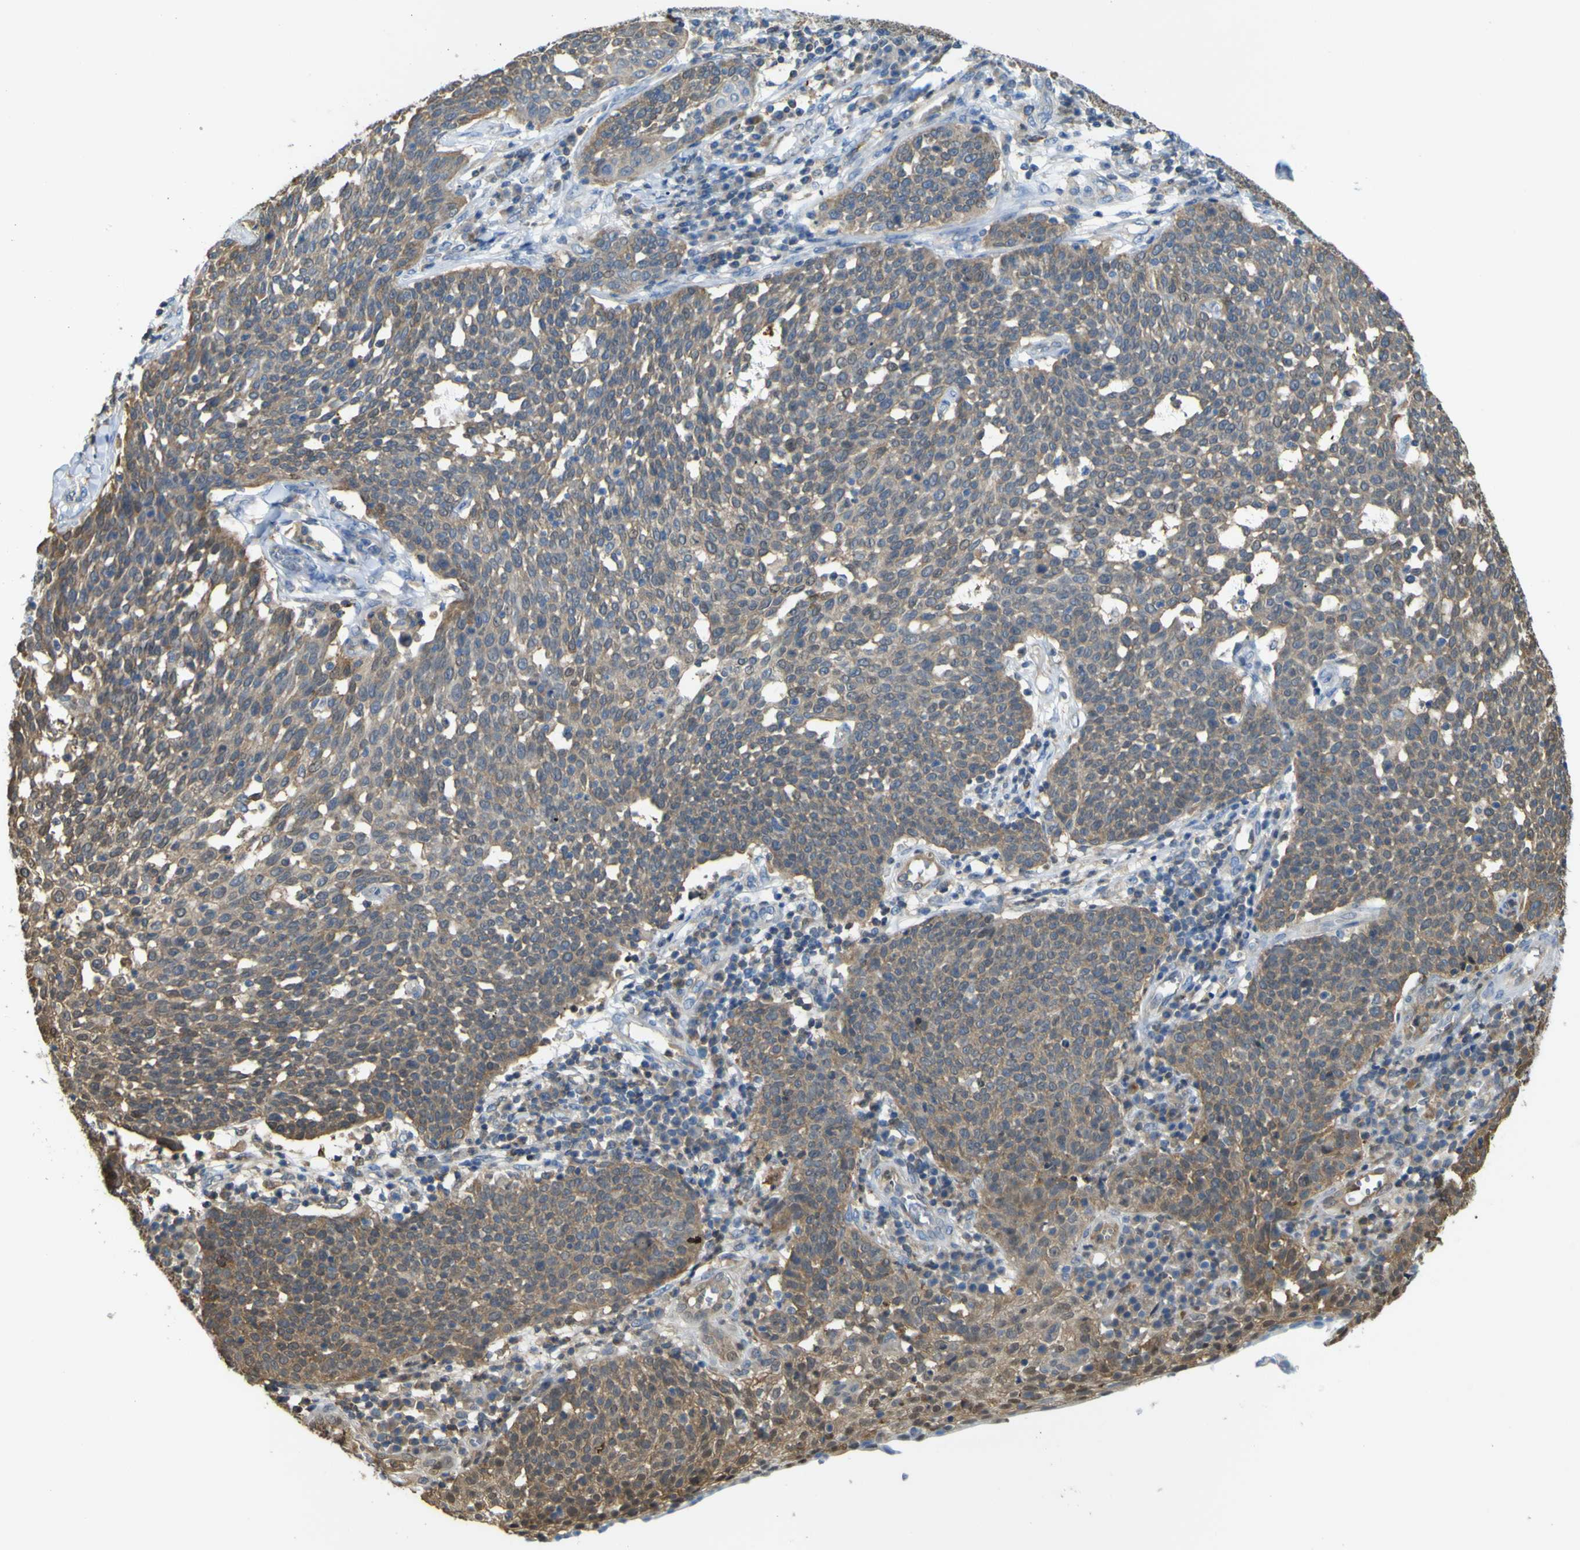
{"staining": {"intensity": "moderate", "quantity": "25%-75%", "location": "cytoplasmic/membranous"}, "tissue": "cervical cancer", "cell_type": "Tumor cells", "image_type": "cancer", "snomed": [{"axis": "morphology", "description": "Squamous cell carcinoma, NOS"}, {"axis": "topography", "description": "Cervix"}], "caption": "Immunohistochemistry (DAB (3,3'-diaminobenzidine)) staining of squamous cell carcinoma (cervical) displays moderate cytoplasmic/membranous protein expression in approximately 25%-75% of tumor cells.", "gene": "ABHD3", "patient": {"sex": "female", "age": 34}}